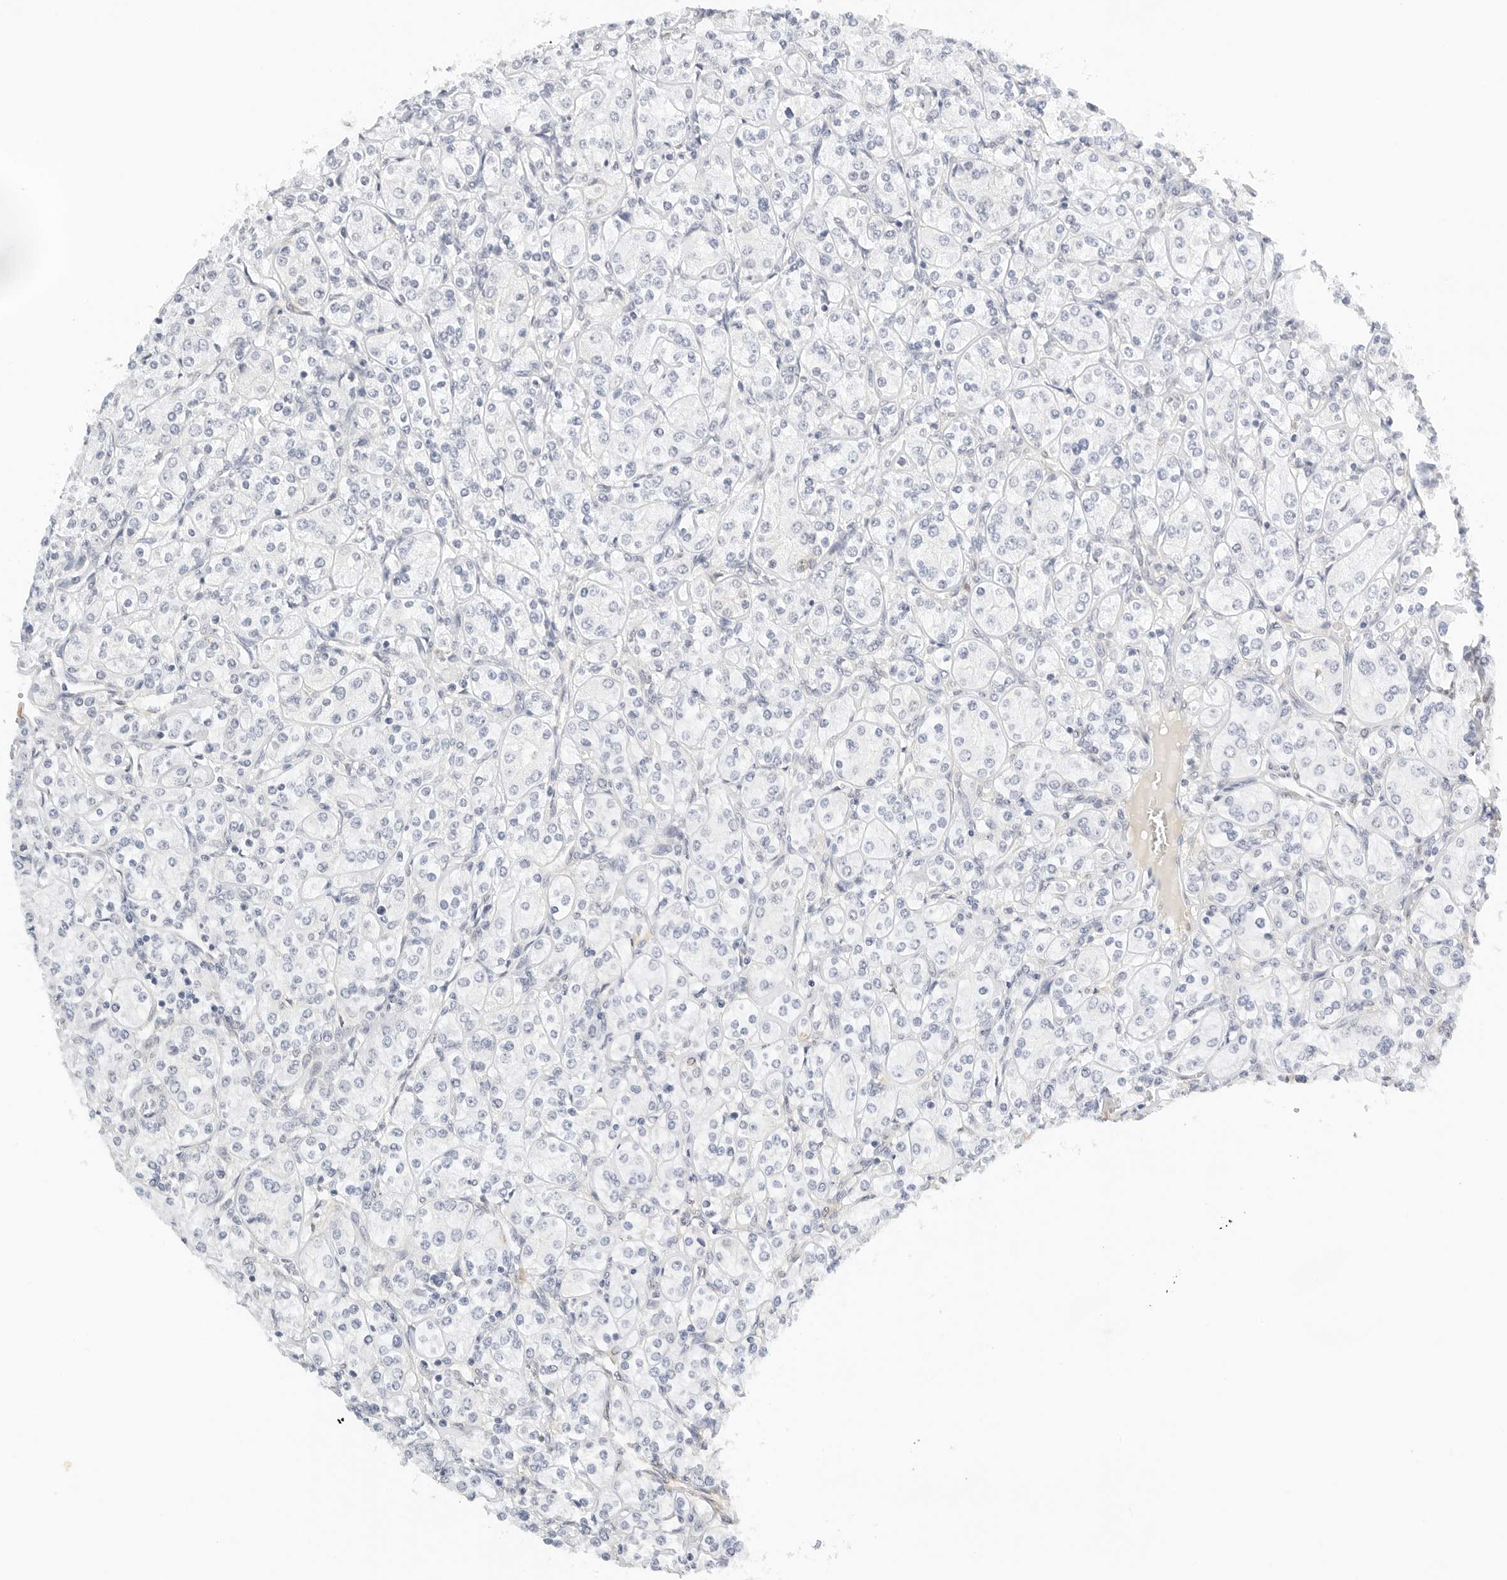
{"staining": {"intensity": "negative", "quantity": "none", "location": "none"}, "tissue": "renal cancer", "cell_type": "Tumor cells", "image_type": "cancer", "snomed": [{"axis": "morphology", "description": "Adenocarcinoma, NOS"}, {"axis": "topography", "description": "Kidney"}], "caption": "This is an immunohistochemistry photomicrograph of human adenocarcinoma (renal). There is no expression in tumor cells.", "gene": "PKDCC", "patient": {"sex": "male", "age": 77}}